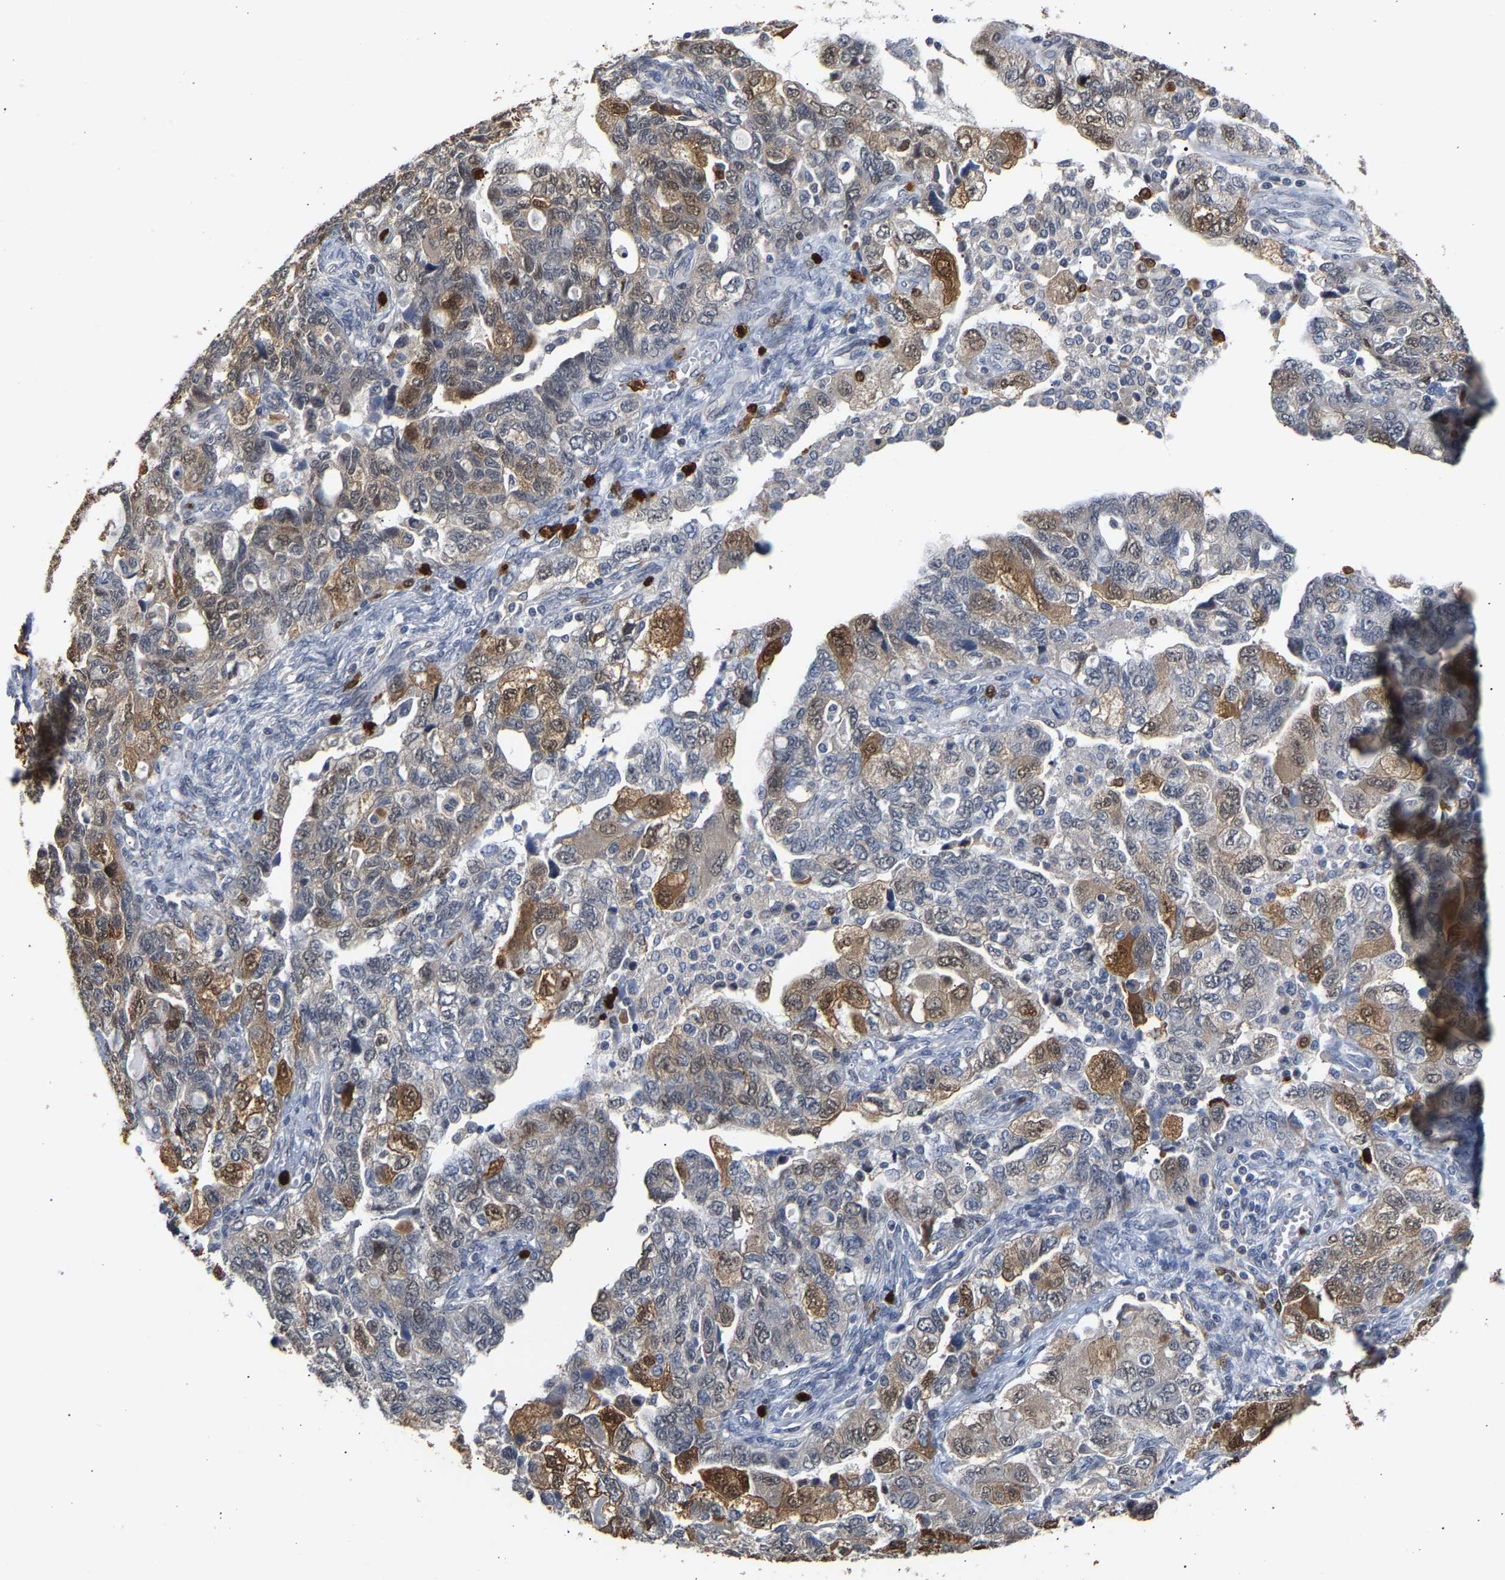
{"staining": {"intensity": "moderate", "quantity": "25%-75%", "location": "cytoplasmic/membranous,nuclear"}, "tissue": "ovarian cancer", "cell_type": "Tumor cells", "image_type": "cancer", "snomed": [{"axis": "morphology", "description": "Carcinoma, NOS"}, {"axis": "morphology", "description": "Cystadenocarcinoma, serous, NOS"}, {"axis": "topography", "description": "Ovary"}], "caption": "This is an image of IHC staining of ovarian carcinoma, which shows moderate expression in the cytoplasmic/membranous and nuclear of tumor cells.", "gene": "TDRD7", "patient": {"sex": "female", "age": 69}}